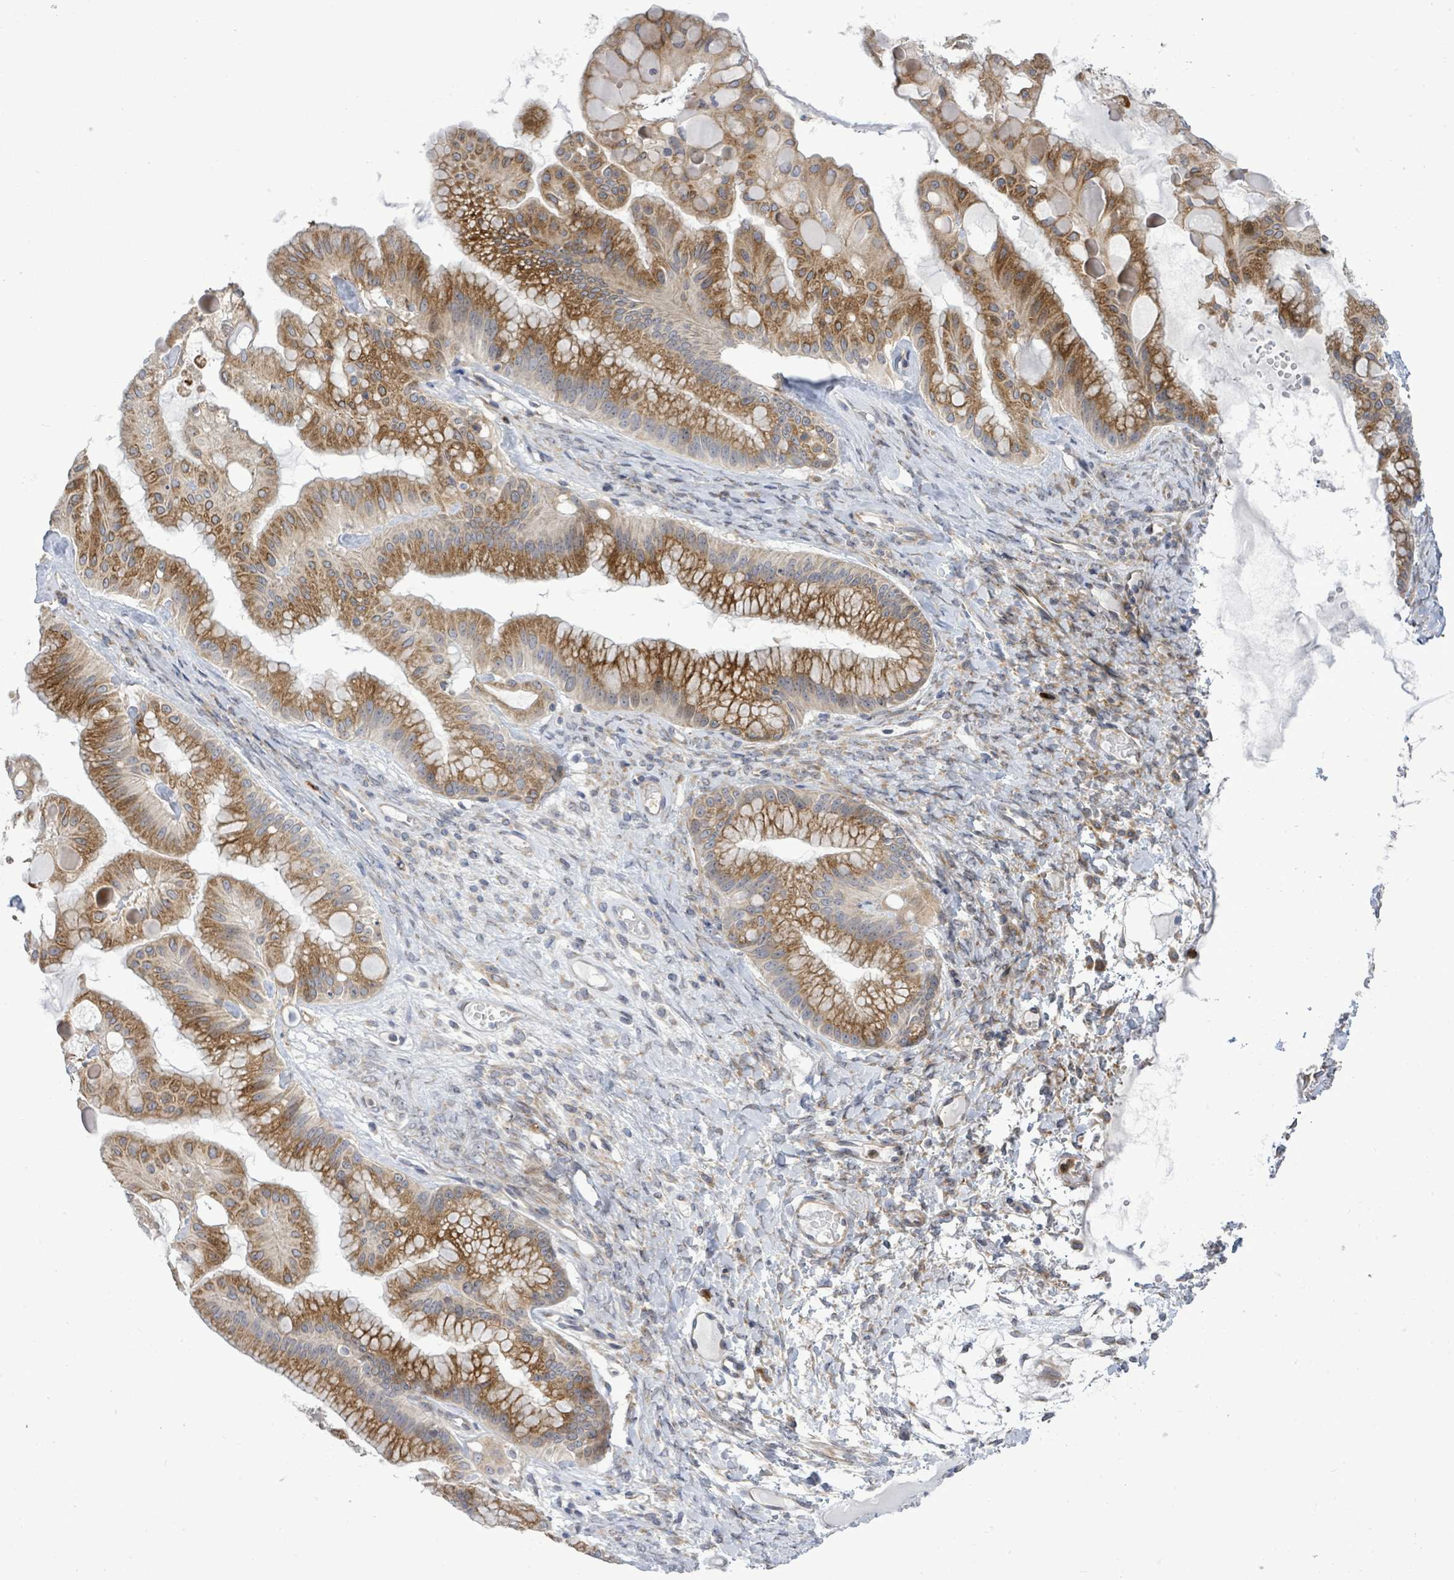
{"staining": {"intensity": "strong", "quantity": ">75%", "location": "cytoplasmic/membranous"}, "tissue": "ovarian cancer", "cell_type": "Tumor cells", "image_type": "cancer", "snomed": [{"axis": "morphology", "description": "Cystadenocarcinoma, mucinous, NOS"}, {"axis": "topography", "description": "Ovary"}], "caption": "A high-resolution micrograph shows immunohistochemistry (IHC) staining of ovarian mucinous cystadenocarcinoma, which demonstrates strong cytoplasmic/membranous staining in approximately >75% of tumor cells. (Stains: DAB in brown, nuclei in blue, Microscopy: brightfield microscopy at high magnification).", "gene": "SAR1A", "patient": {"sex": "female", "age": 61}}